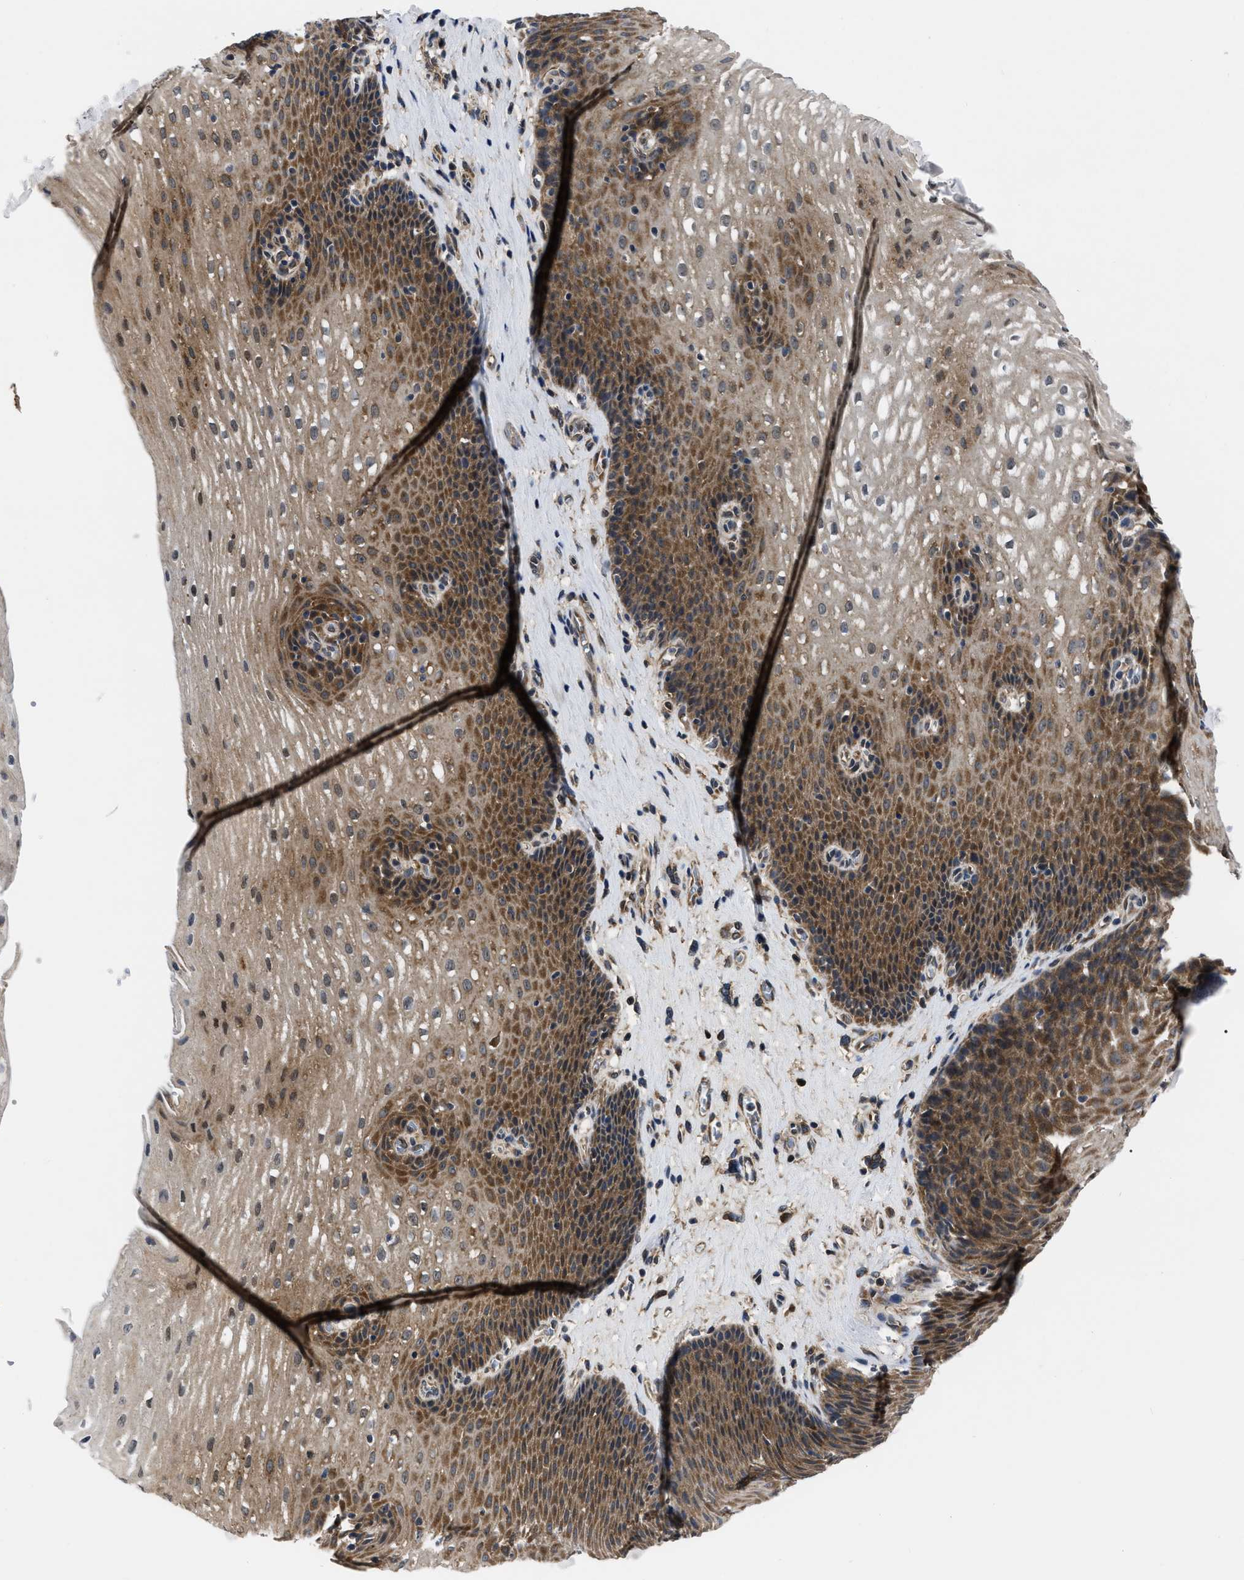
{"staining": {"intensity": "moderate", "quantity": ">75%", "location": "cytoplasmic/membranous"}, "tissue": "esophagus", "cell_type": "Squamous epithelial cells", "image_type": "normal", "snomed": [{"axis": "morphology", "description": "Normal tissue, NOS"}, {"axis": "topography", "description": "Esophagus"}], "caption": "The photomicrograph reveals staining of unremarkable esophagus, revealing moderate cytoplasmic/membranous protein positivity (brown color) within squamous epithelial cells.", "gene": "GET4", "patient": {"sex": "male", "age": 48}}